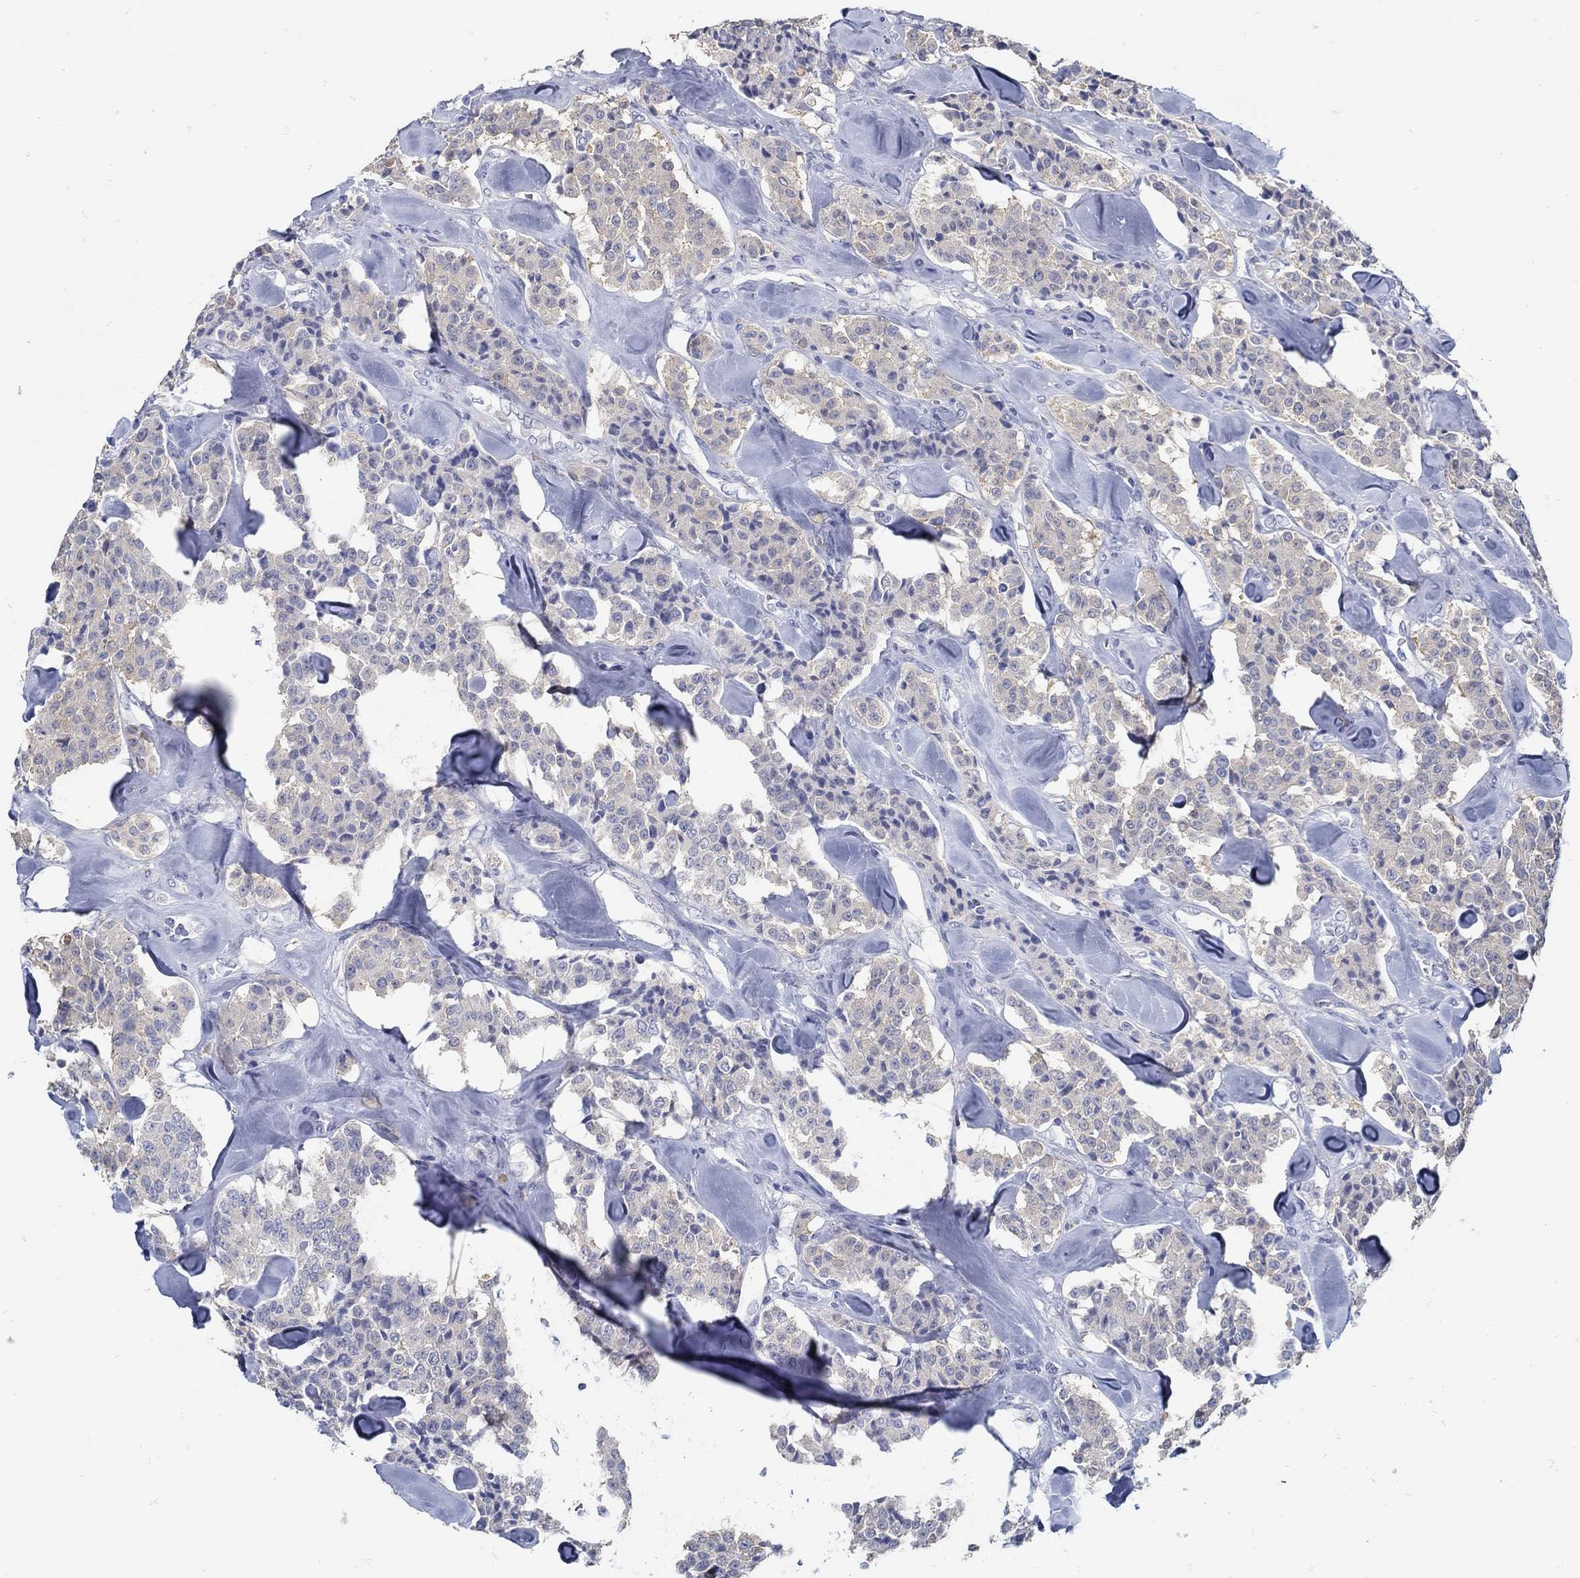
{"staining": {"intensity": "weak", "quantity": "<25%", "location": "cytoplasmic/membranous"}, "tissue": "carcinoid", "cell_type": "Tumor cells", "image_type": "cancer", "snomed": [{"axis": "morphology", "description": "Carcinoid, malignant, NOS"}, {"axis": "topography", "description": "Pancreas"}], "caption": "This is a image of IHC staining of carcinoid (malignant), which shows no staining in tumor cells. (Stains: DAB (3,3'-diaminobenzidine) immunohistochemistry (IHC) with hematoxylin counter stain, Microscopy: brightfield microscopy at high magnification).", "gene": "ZFAND4", "patient": {"sex": "male", "age": 41}}